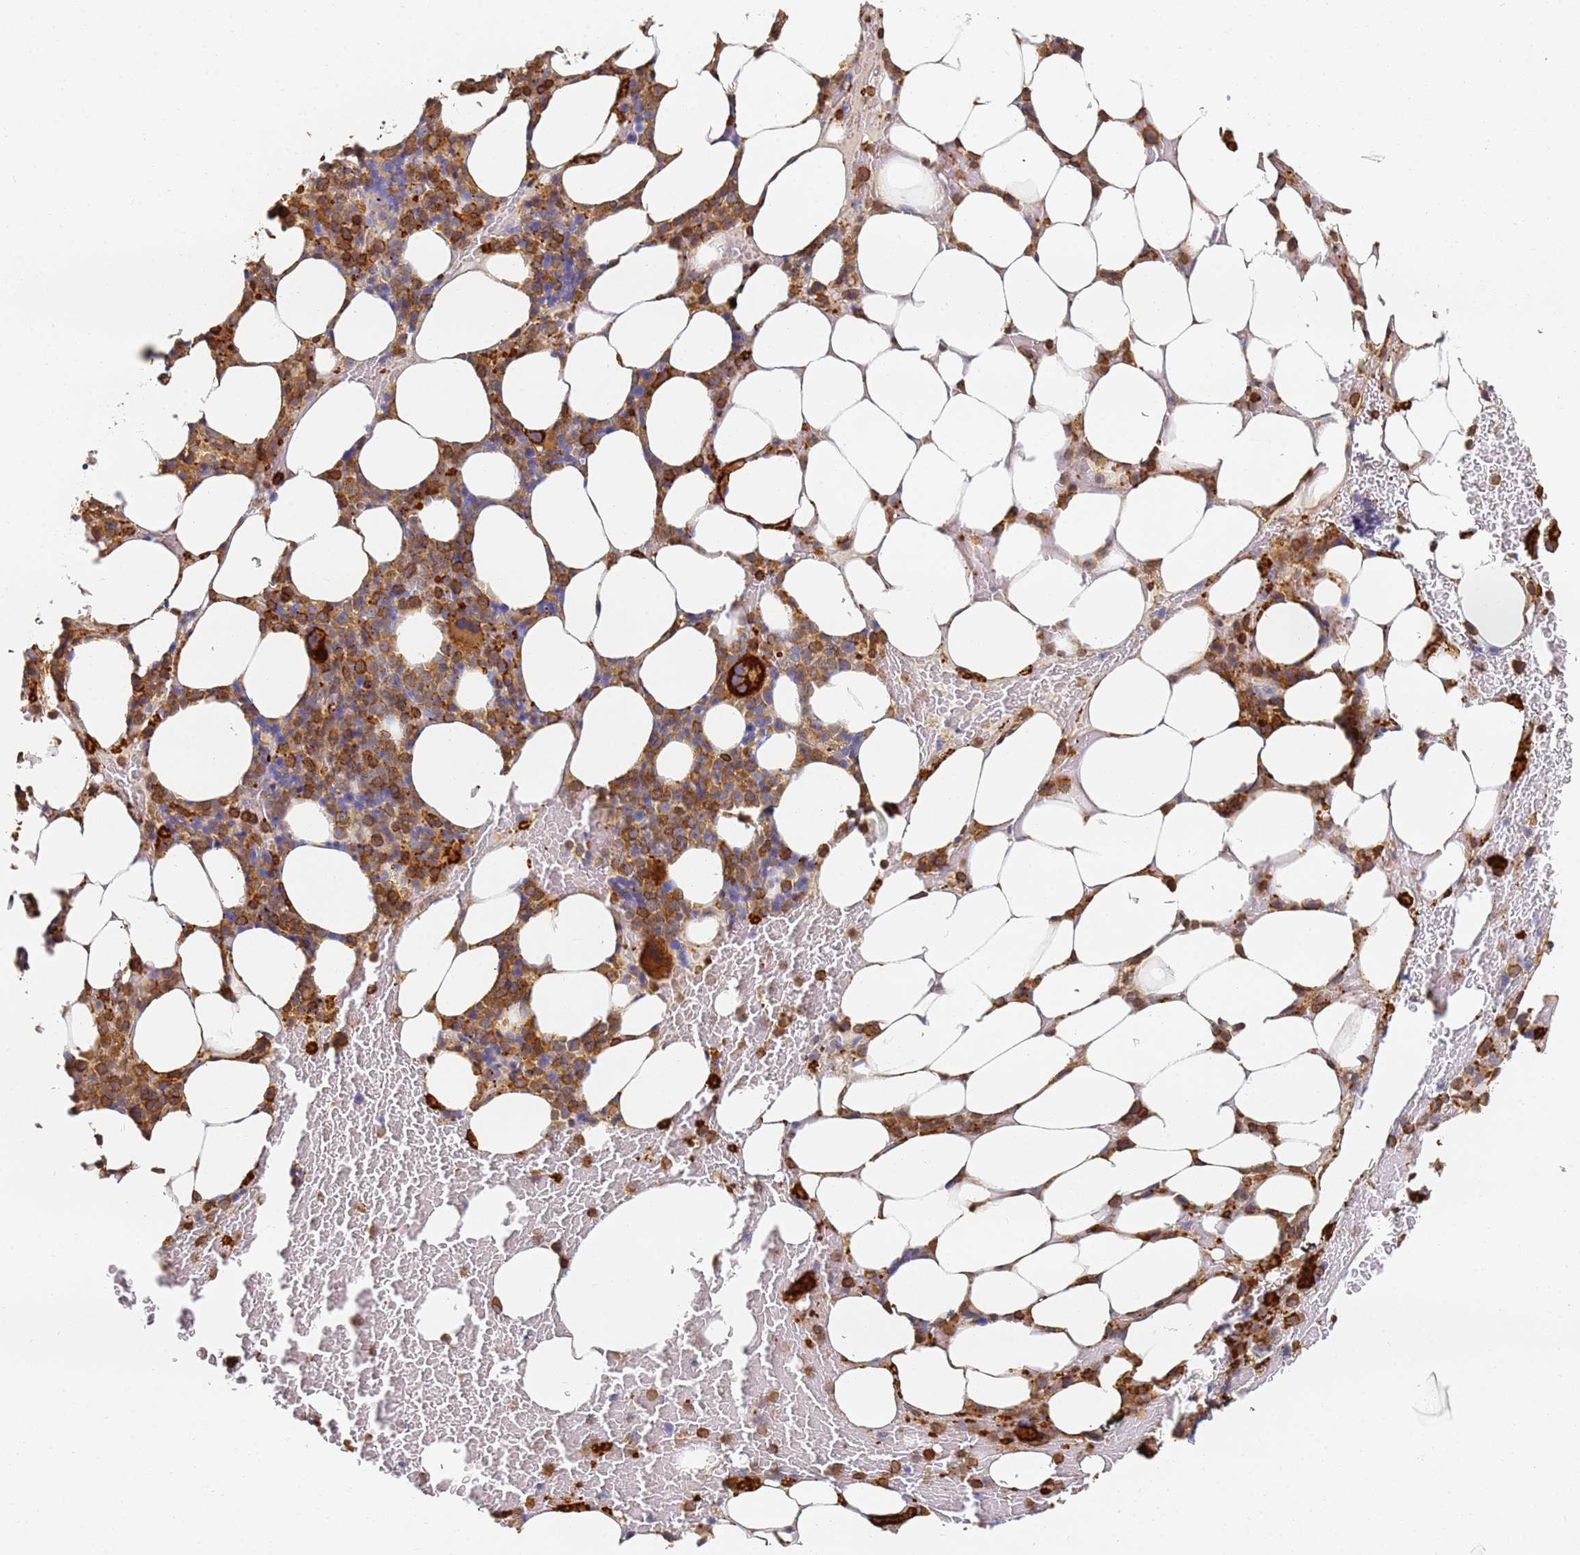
{"staining": {"intensity": "strong", "quantity": "25%-75%", "location": "cytoplasmic/membranous"}, "tissue": "bone marrow", "cell_type": "Hematopoietic cells", "image_type": "normal", "snomed": [{"axis": "morphology", "description": "Normal tissue, NOS"}, {"axis": "topography", "description": "Bone marrow"}], "caption": "Immunohistochemistry (IHC) histopathology image of benign bone marrow stained for a protein (brown), which shows high levels of strong cytoplasmic/membranous staining in approximately 25%-75% of hematopoietic cells.", "gene": "BIN2", "patient": {"sex": "male", "age": 78}}